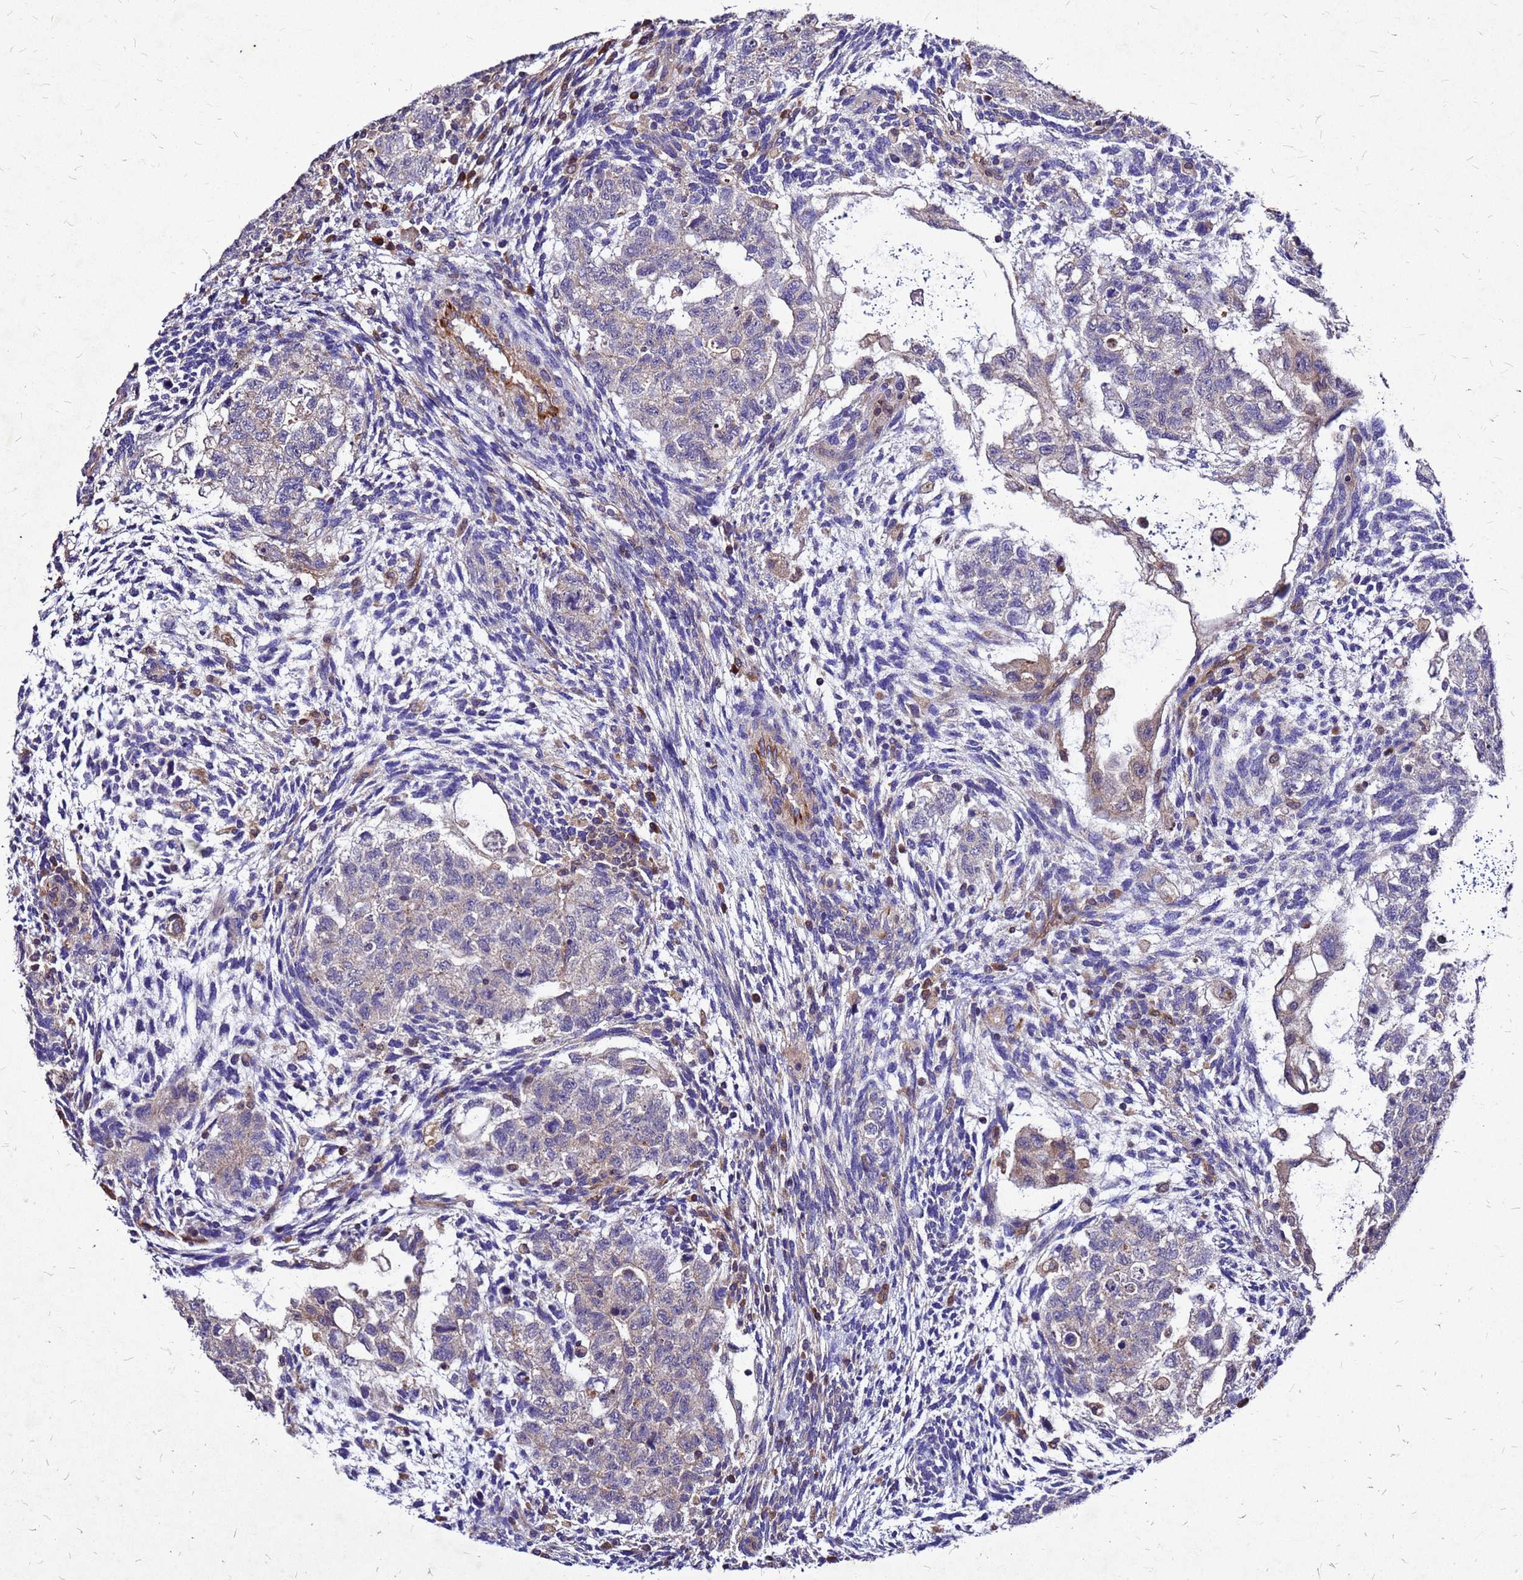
{"staining": {"intensity": "weak", "quantity": "<25%", "location": "cytoplasmic/membranous"}, "tissue": "testis cancer", "cell_type": "Tumor cells", "image_type": "cancer", "snomed": [{"axis": "morphology", "description": "Carcinoma, Embryonal, NOS"}, {"axis": "topography", "description": "Testis"}], "caption": "The micrograph reveals no staining of tumor cells in embryonal carcinoma (testis). Nuclei are stained in blue.", "gene": "DUSP23", "patient": {"sex": "male", "age": 36}}